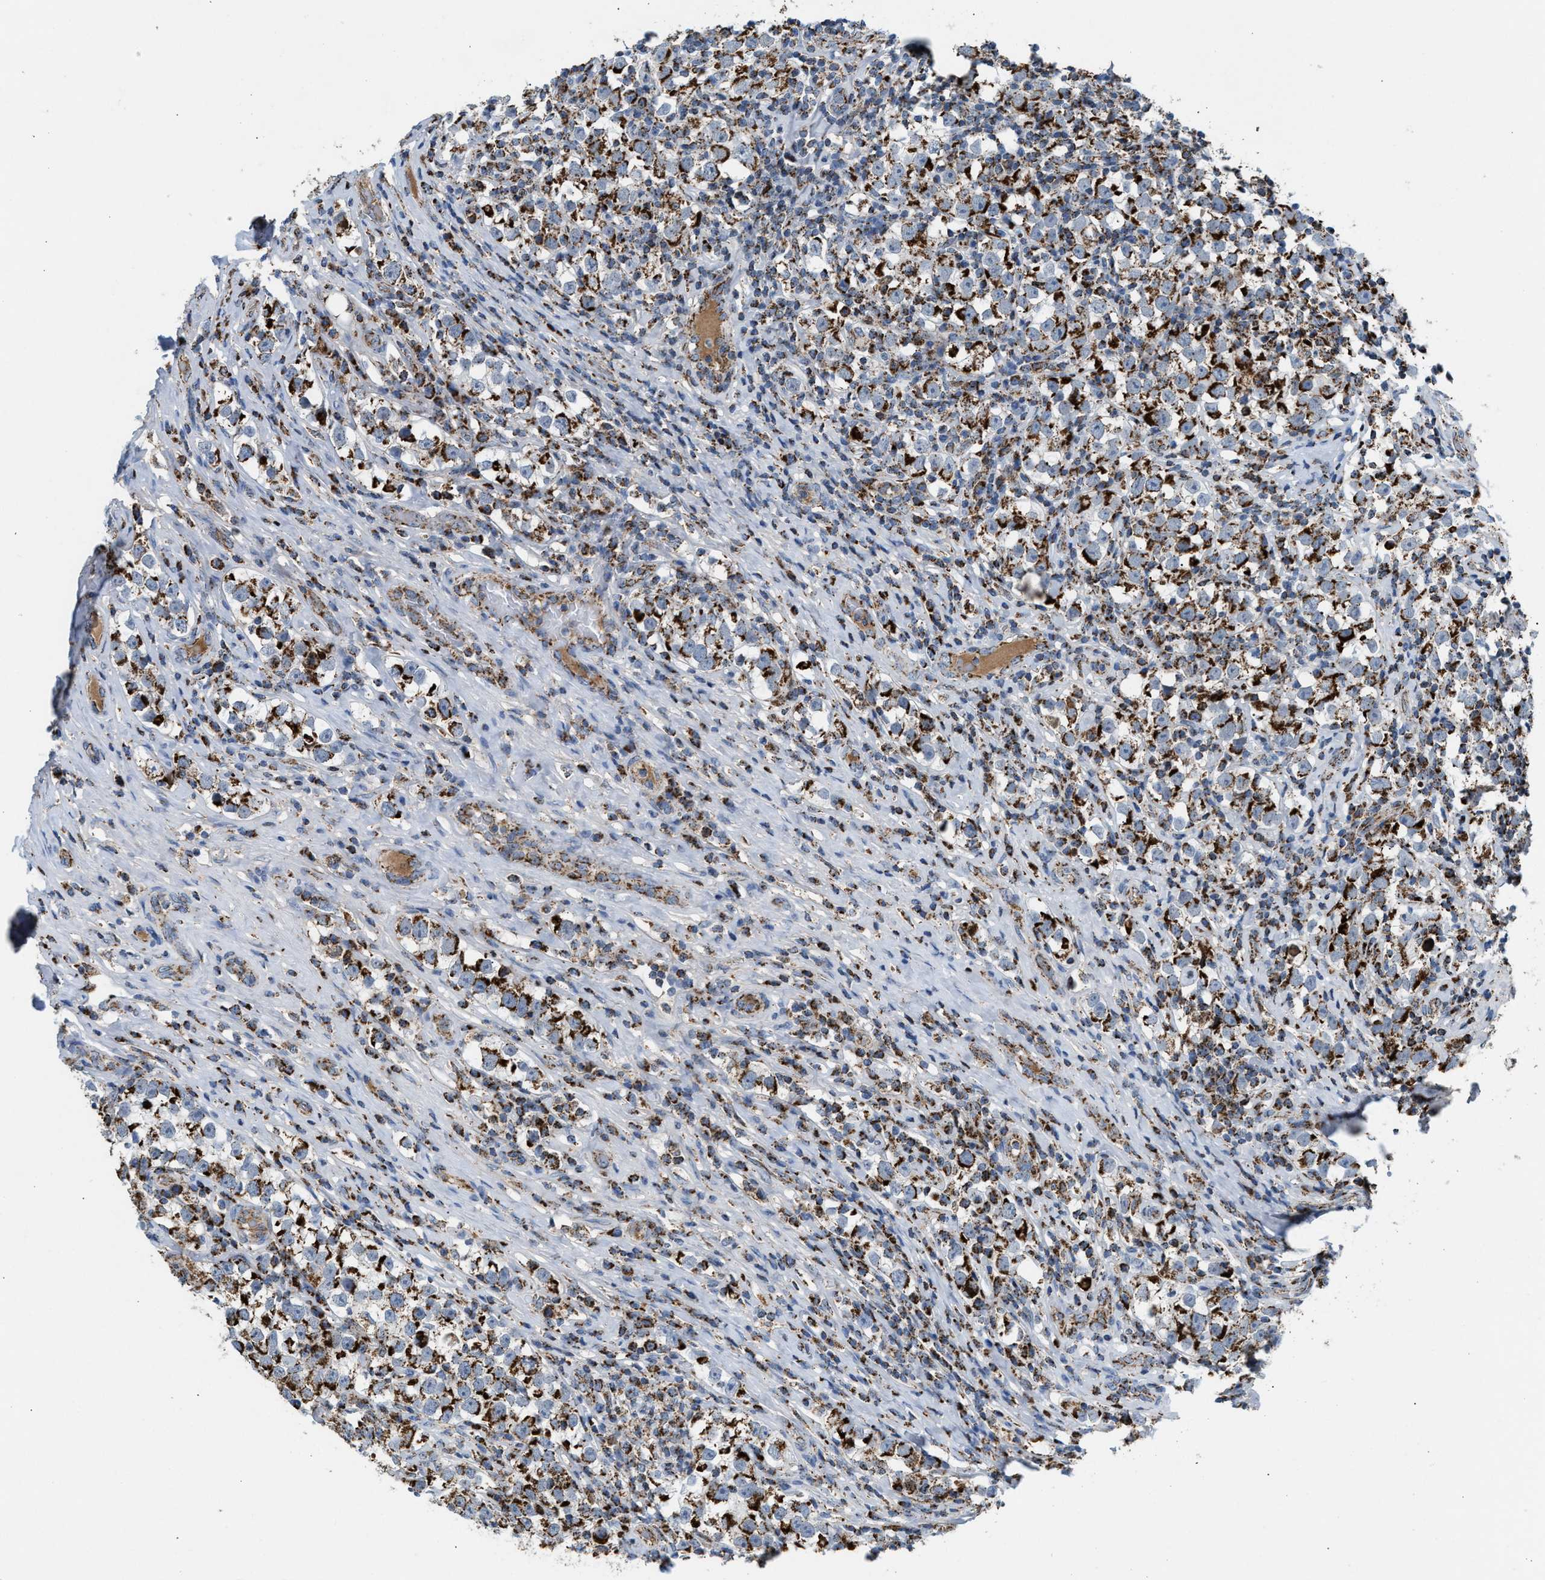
{"staining": {"intensity": "moderate", "quantity": ">75%", "location": "cytoplasmic/membranous"}, "tissue": "testis cancer", "cell_type": "Tumor cells", "image_type": "cancer", "snomed": [{"axis": "morphology", "description": "Normal tissue, NOS"}, {"axis": "morphology", "description": "Seminoma, NOS"}, {"axis": "topography", "description": "Testis"}], "caption": "Testis cancer (seminoma) stained with DAB (3,3'-diaminobenzidine) immunohistochemistry shows medium levels of moderate cytoplasmic/membranous staining in approximately >75% of tumor cells.", "gene": "PMPCA", "patient": {"sex": "male", "age": 43}}